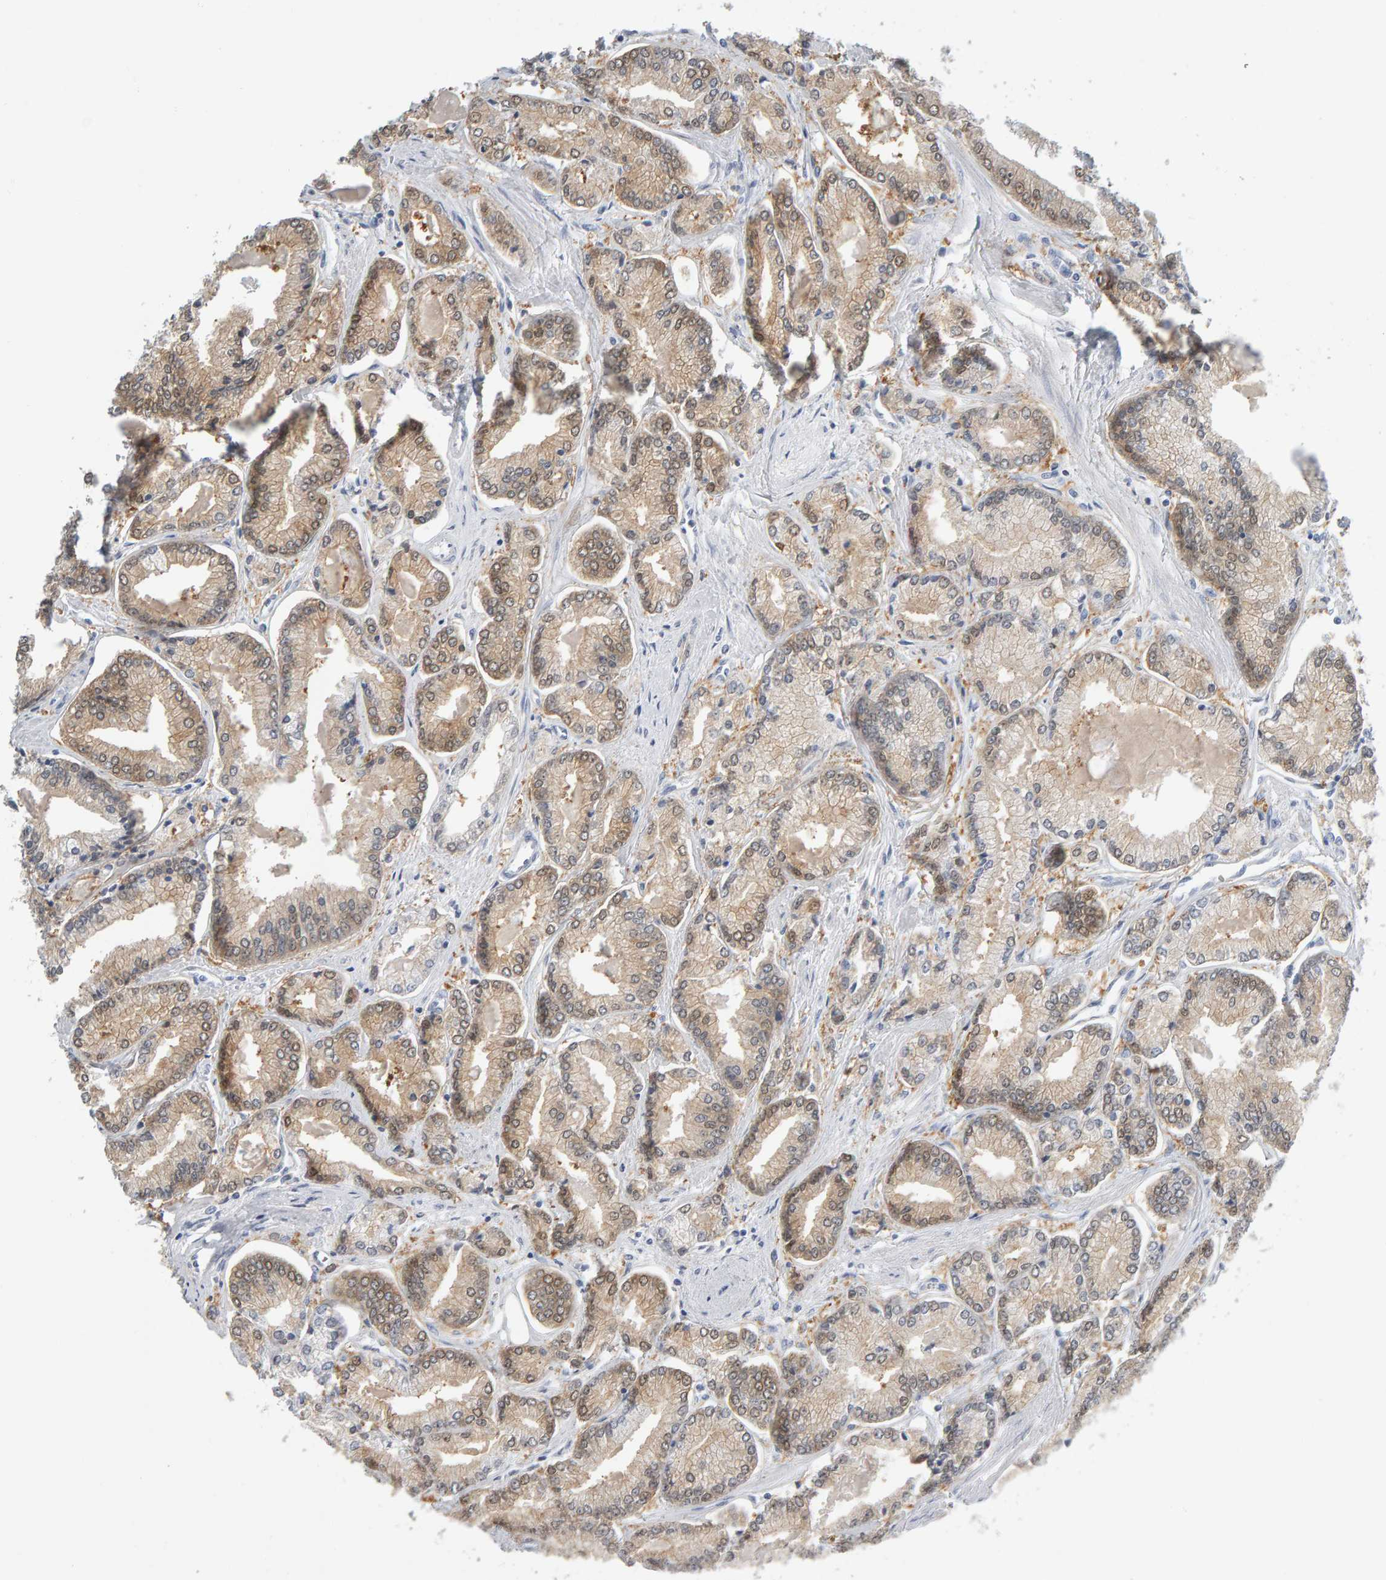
{"staining": {"intensity": "weak", "quantity": ">75%", "location": "cytoplasmic/membranous"}, "tissue": "prostate cancer", "cell_type": "Tumor cells", "image_type": "cancer", "snomed": [{"axis": "morphology", "description": "Adenocarcinoma, Low grade"}, {"axis": "topography", "description": "Prostate"}], "caption": "This histopathology image displays IHC staining of prostate cancer (low-grade adenocarcinoma), with low weak cytoplasmic/membranous staining in approximately >75% of tumor cells.", "gene": "CTH", "patient": {"sex": "male", "age": 52}}